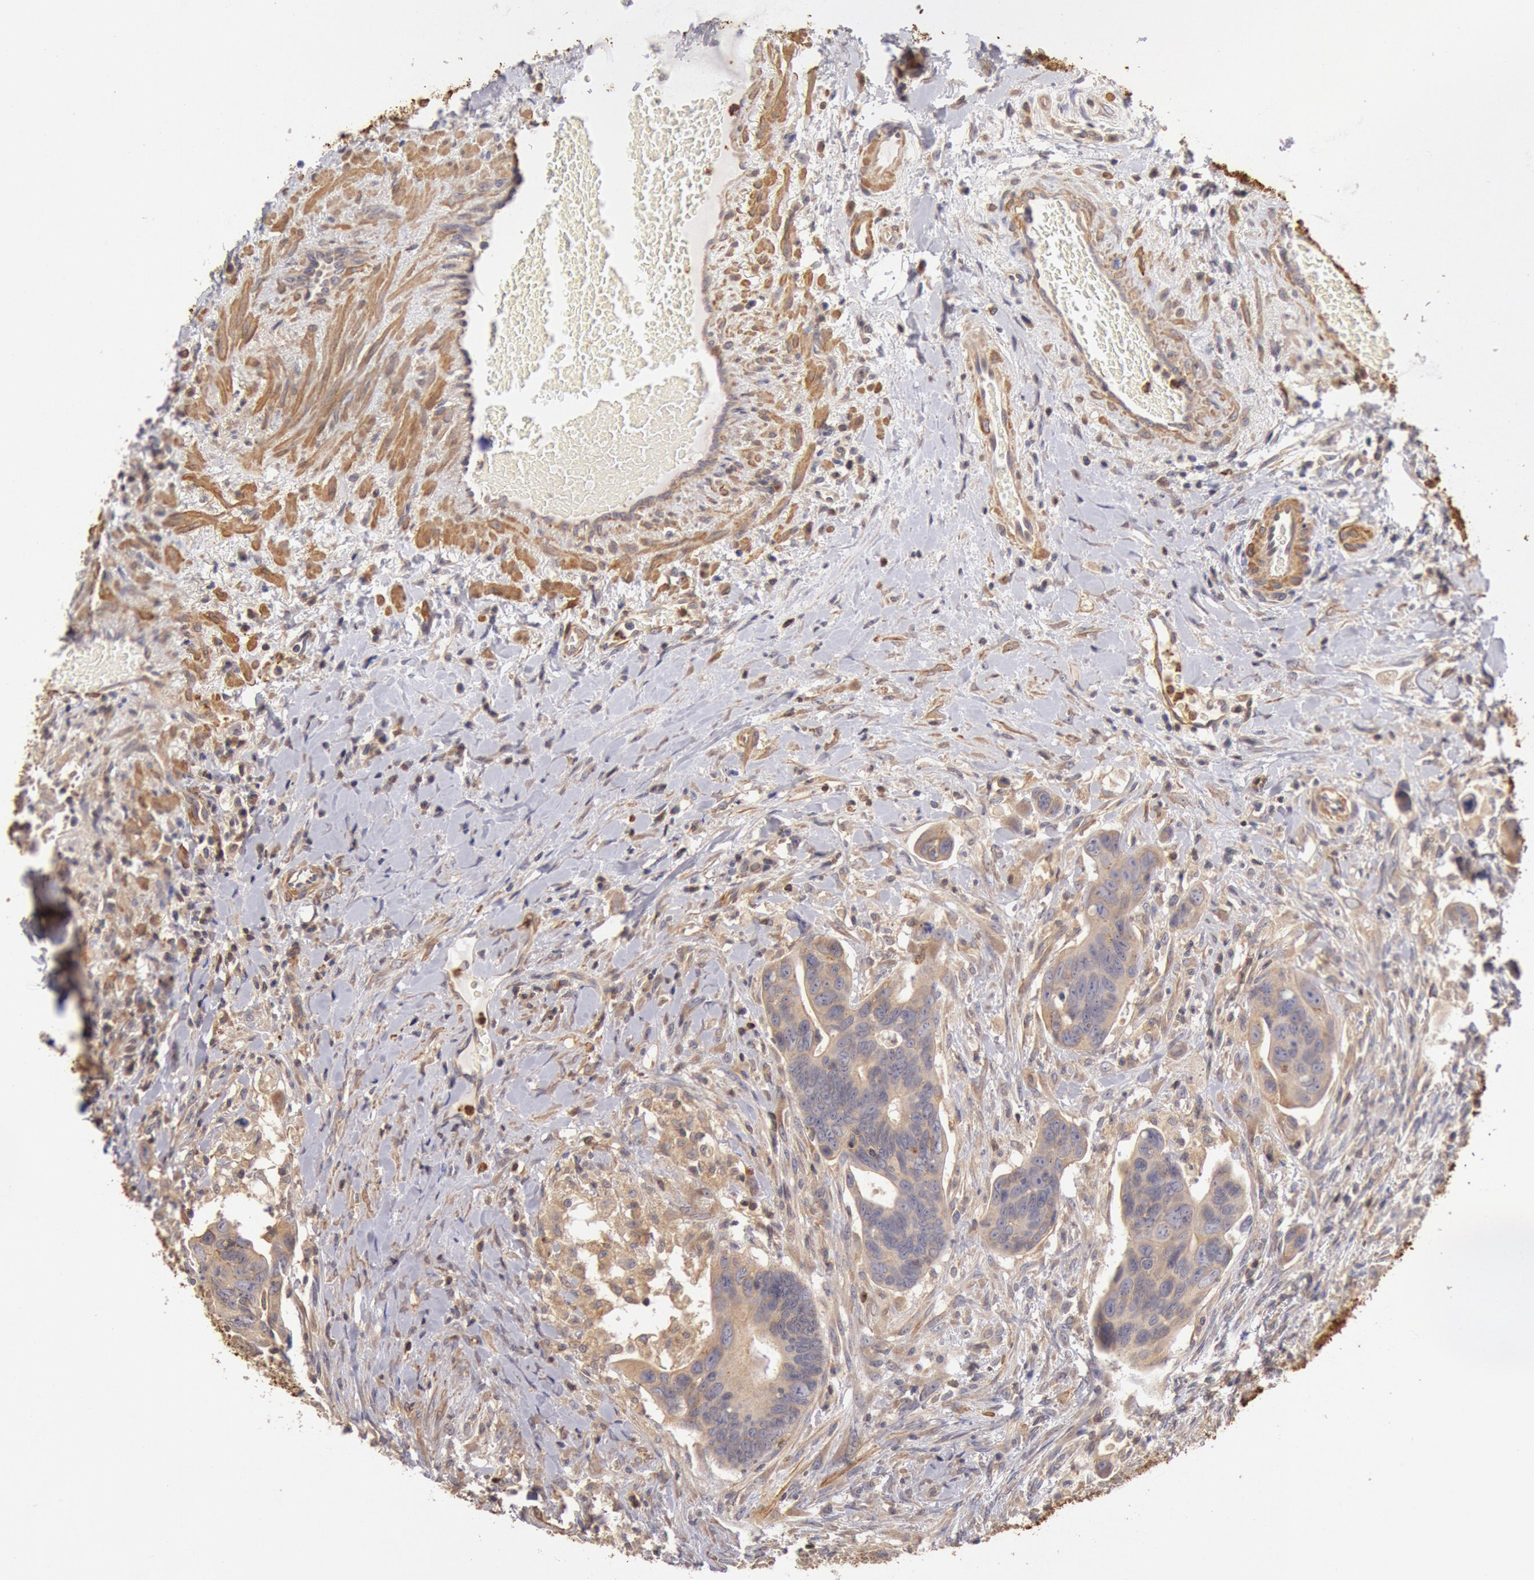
{"staining": {"intensity": "moderate", "quantity": ">75%", "location": "cytoplasmic/membranous"}, "tissue": "colorectal cancer", "cell_type": "Tumor cells", "image_type": "cancer", "snomed": [{"axis": "morphology", "description": "Adenocarcinoma, NOS"}, {"axis": "topography", "description": "Rectum"}], "caption": "Human colorectal cancer stained with a brown dye displays moderate cytoplasmic/membranous positive expression in approximately >75% of tumor cells.", "gene": "TMED8", "patient": {"sex": "male", "age": 53}}